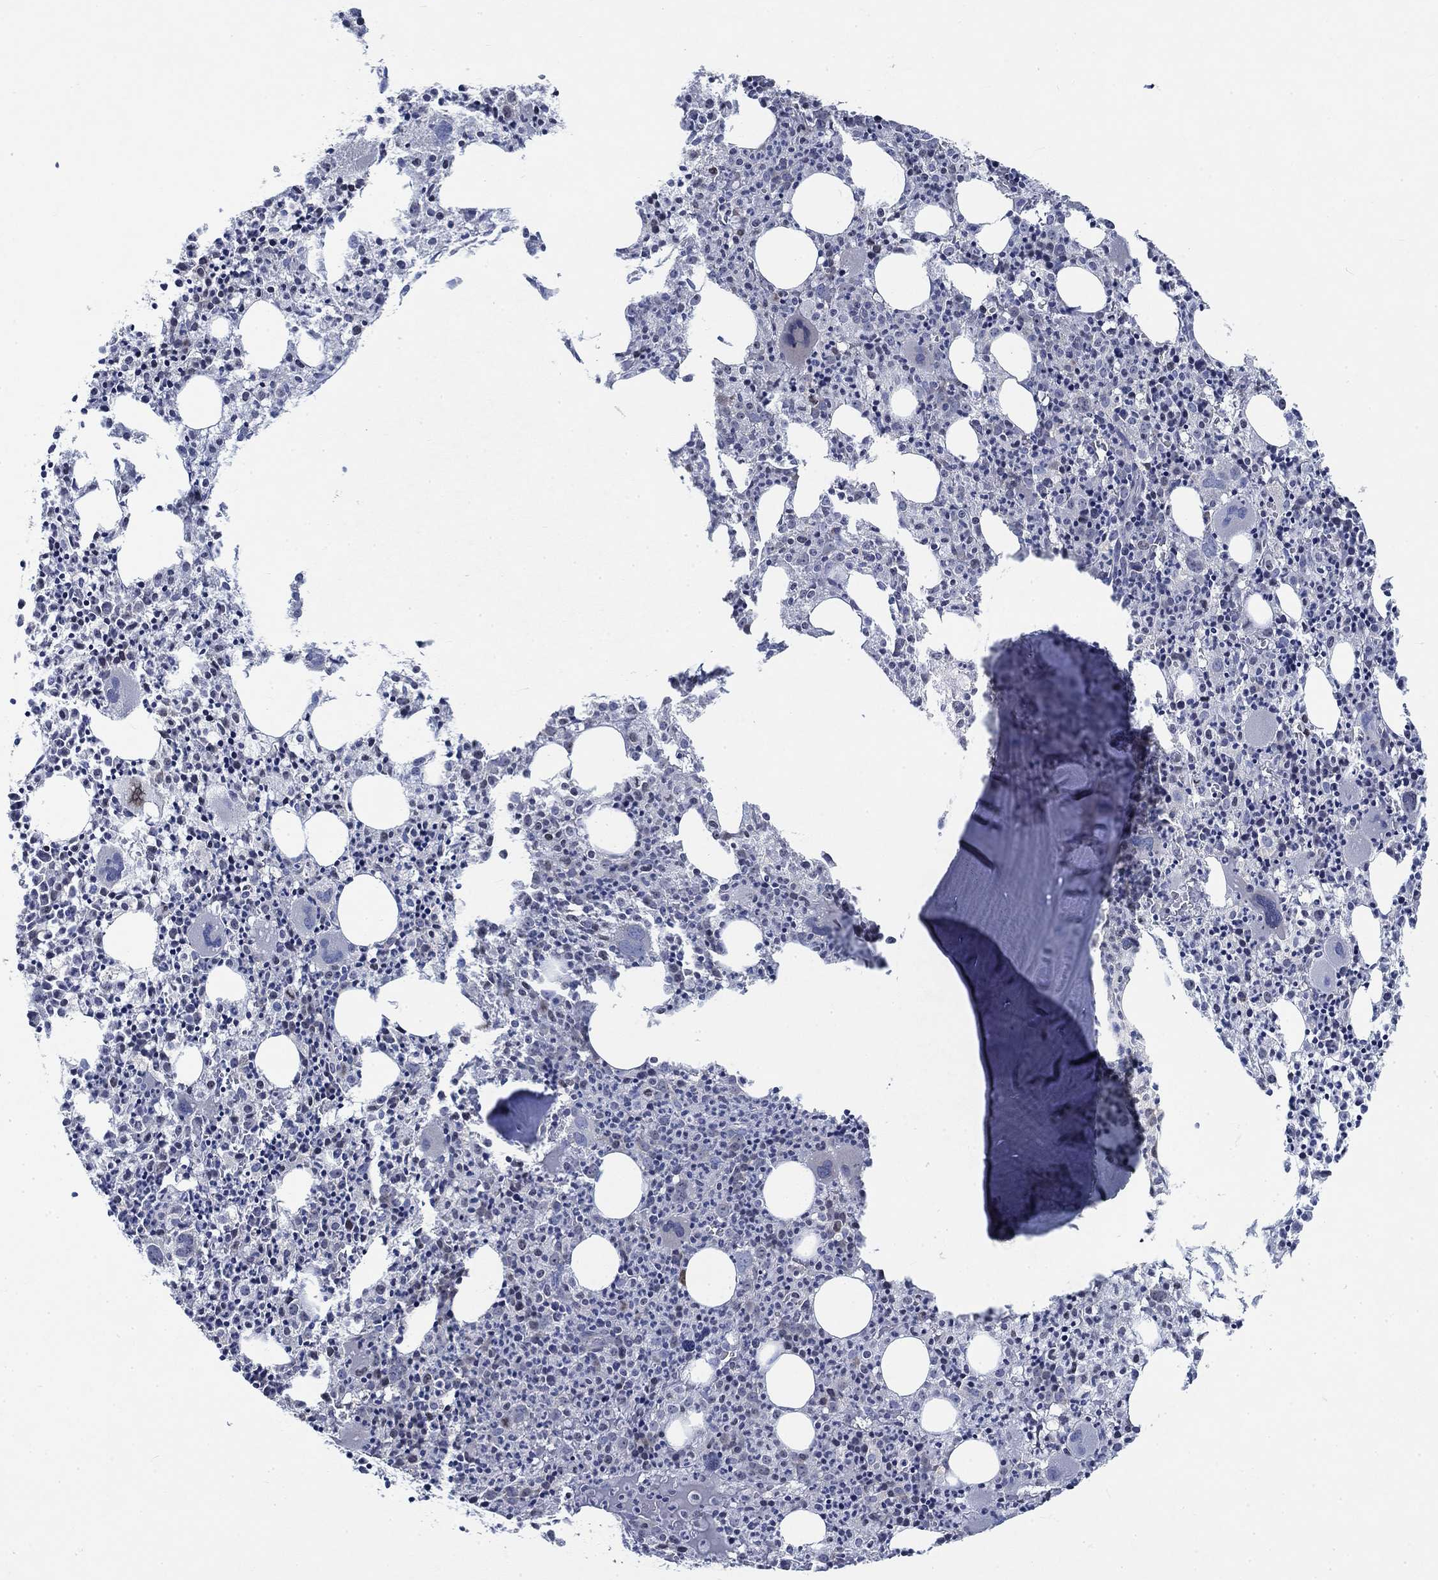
{"staining": {"intensity": "negative", "quantity": "none", "location": "none"}, "tissue": "bone marrow", "cell_type": "Hematopoietic cells", "image_type": "normal", "snomed": [{"axis": "morphology", "description": "Normal tissue, NOS"}, {"axis": "morphology", "description": "Inflammation, NOS"}, {"axis": "topography", "description": "Bone marrow"}], "caption": "This photomicrograph is of benign bone marrow stained with IHC to label a protein in brown with the nuclei are counter-stained blue. There is no staining in hematopoietic cells. Brightfield microscopy of immunohistochemistry stained with DAB (3,3'-diaminobenzidine) (brown) and hematoxylin (blue), captured at high magnification.", "gene": "MMP24", "patient": {"sex": "male", "age": 3}}